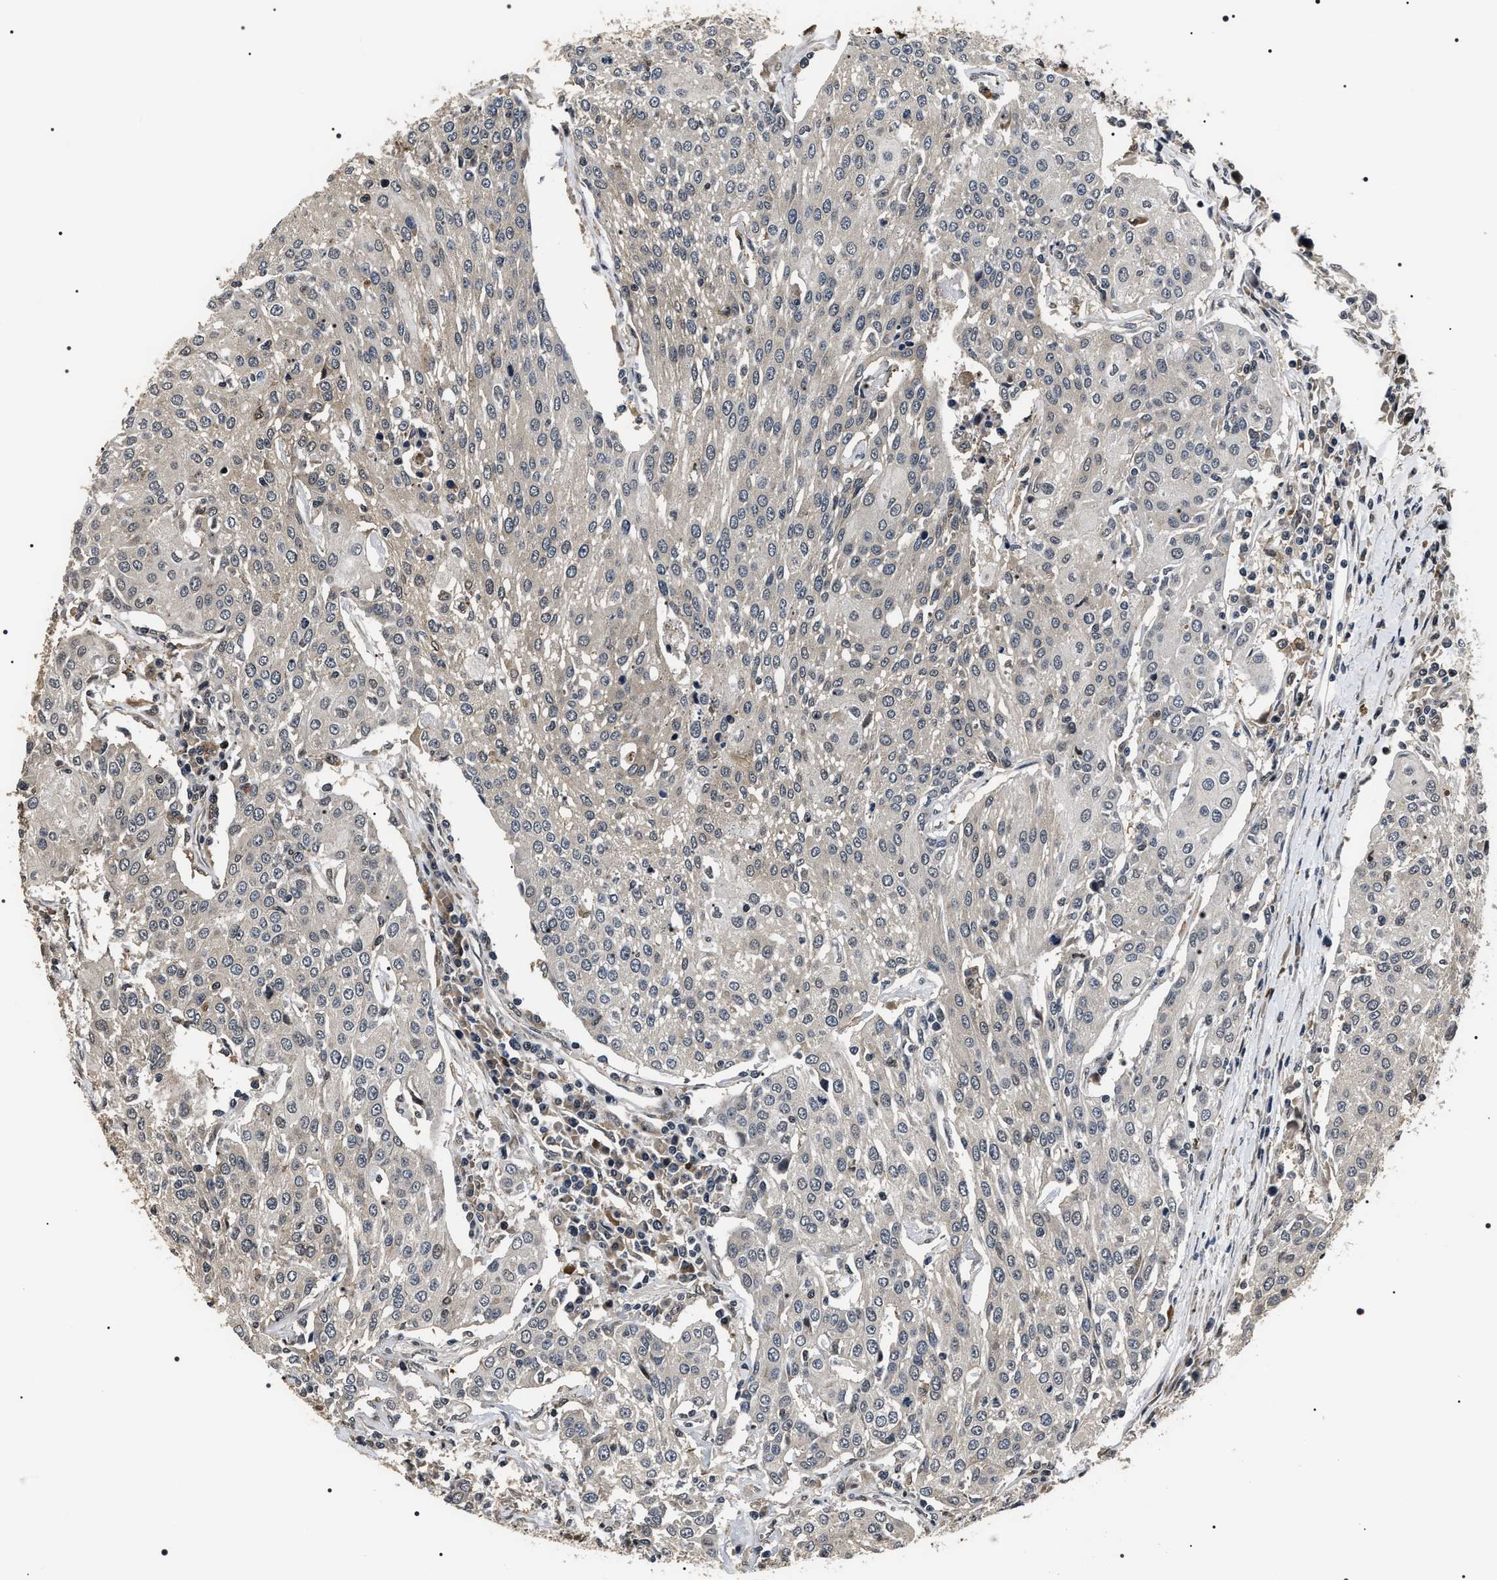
{"staining": {"intensity": "negative", "quantity": "none", "location": "none"}, "tissue": "urothelial cancer", "cell_type": "Tumor cells", "image_type": "cancer", "snomed": [{"axis": "morphology", "description": "Urothelial carcinoma, High grade"}, {"axis": "topography", "description": "Urinary bladder"}], "caption": "This is an IHC photomicrograph of human urothelial carcinoma (high-grade). There is no expression in tumor cells.", "gene": "ARHGAP22", "patient": {"sex": "female", "age": 85}}